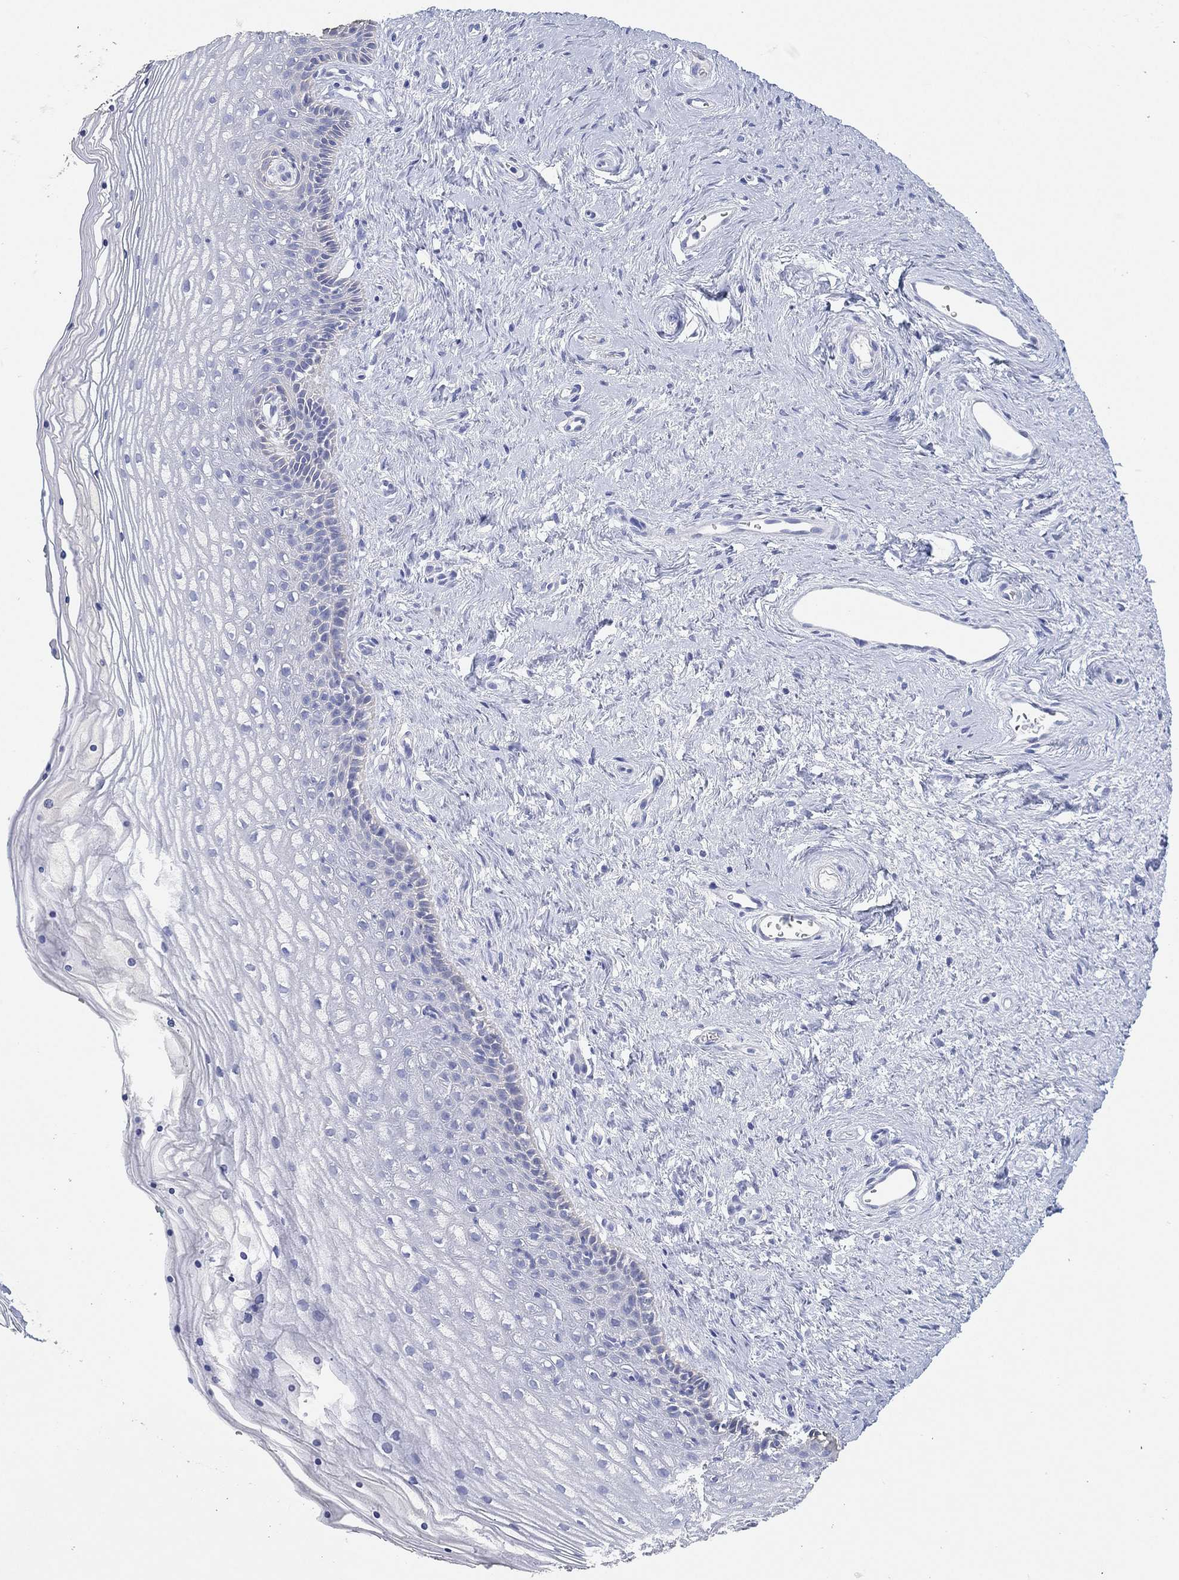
{"staining": {"intensity": "moderate", "quantity": "<25%", "location": "cytoplasmic/membranous"}, "tissue": "vagina", "cell_type": "Squamous epithelial cells", "image_type": "normal", "snomed": [{"axis": "morphology", "description": "Normal tissue, NOS"}, {"axis": "topography", "description": "Vagina"}], "caption": "Immunohistochemistry of unremarkable vagina demonstrates low levels of moderate cytoplasmic/membranous expression in approximately <25% of squamous epithelial cells.", "gene": "FMO1", "patient": {"sex": "female", "age": 45}}